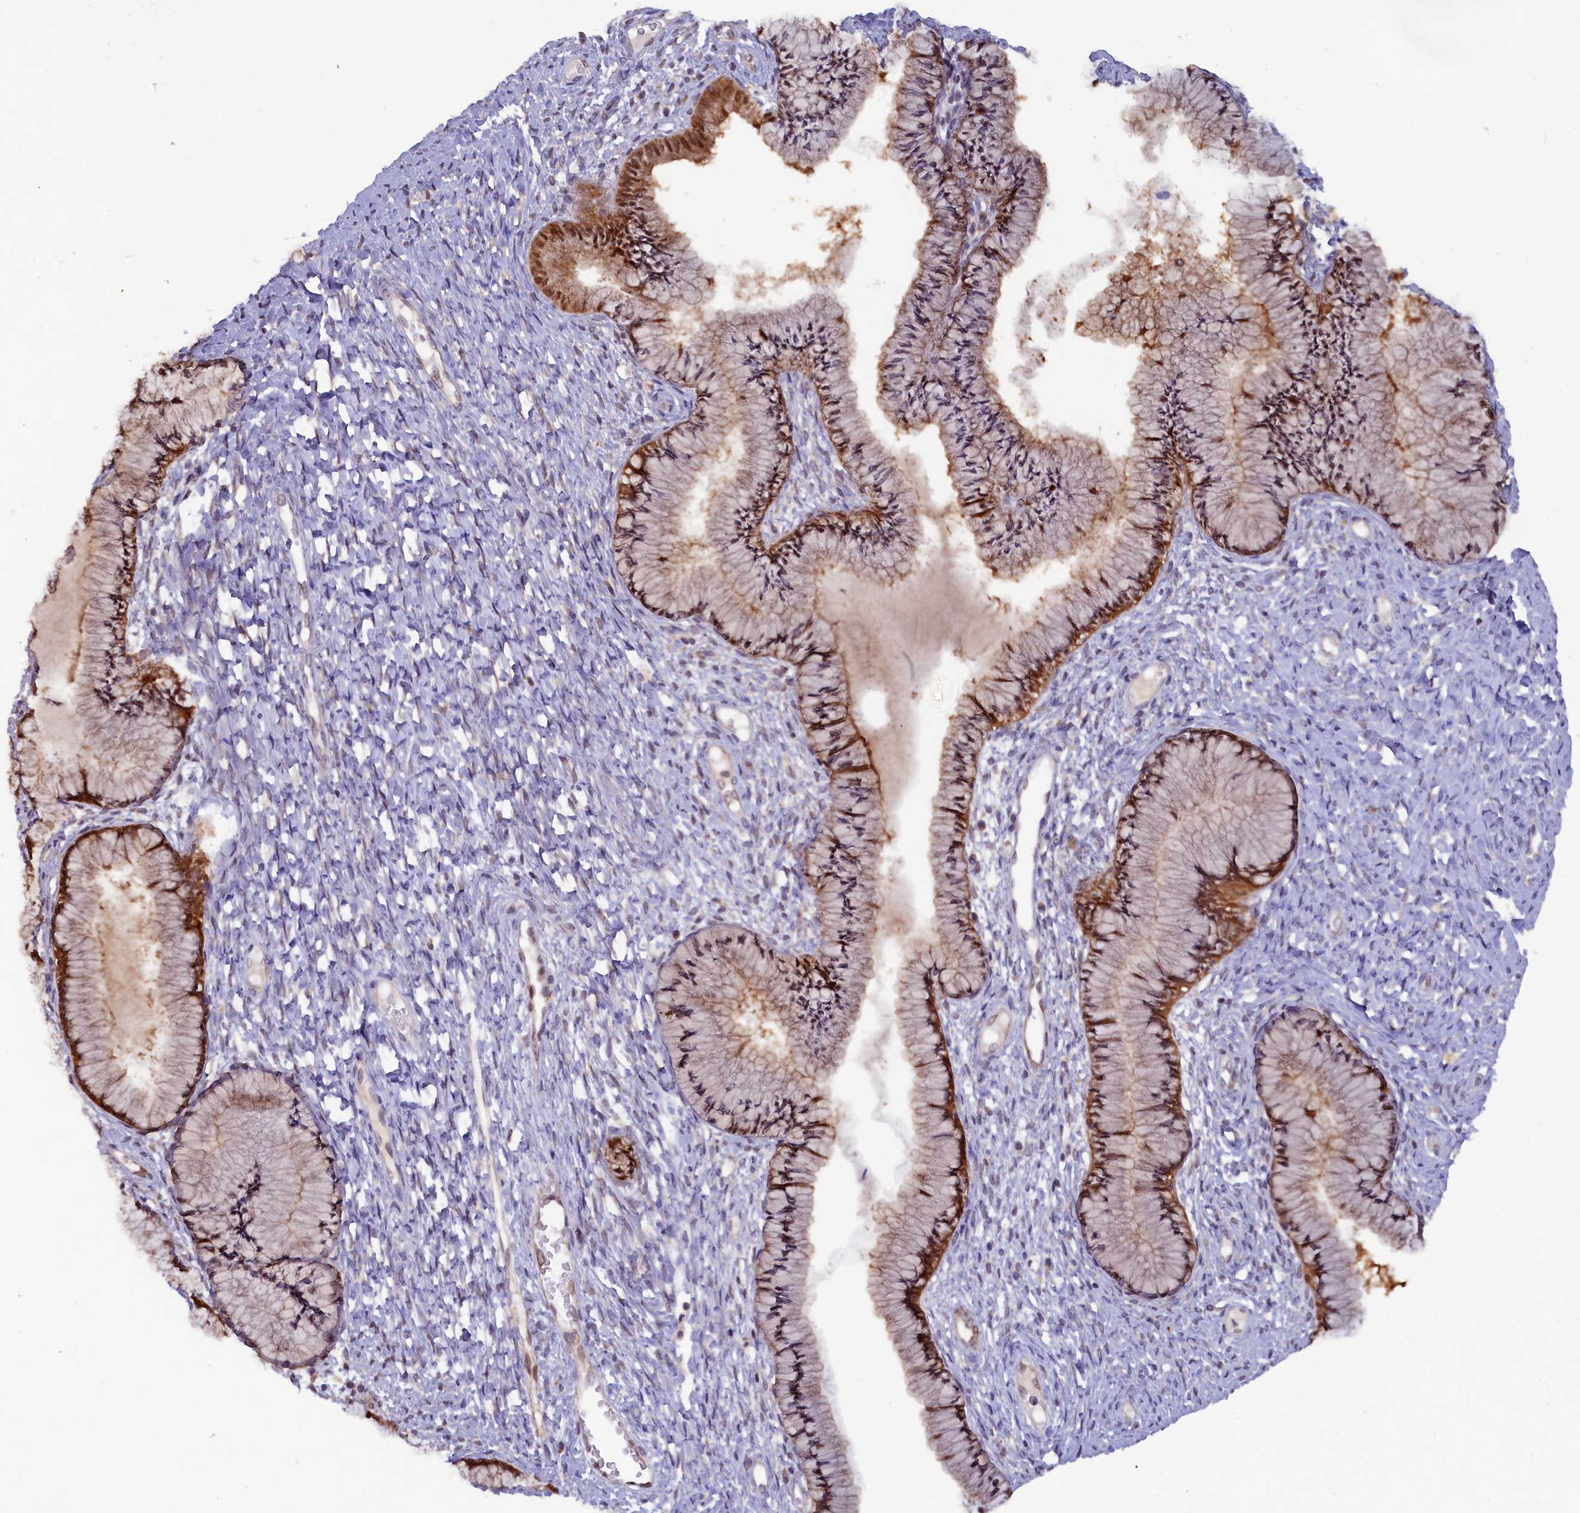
{"staining": {"intensity": "moderate", "quantity": ">75%", "location": "cytoplasmic/membranous,nuclear"}, "tissue": "cervix", "cell_type": "Glandular cells", "image_type": "normal", "snomed": [{"axis": "morphology", "description": "Normal tissue, NOS"}, {"axis": "topography", "description": "Cervix"}], "caption": "Protein expression analysis of normal cervix shows moderate cytoplasmic/membranous,nuclear positivity in about >75% of glandular cells.", "gene": "JPT2", "patient": {"sex": "female", "age": 42}}